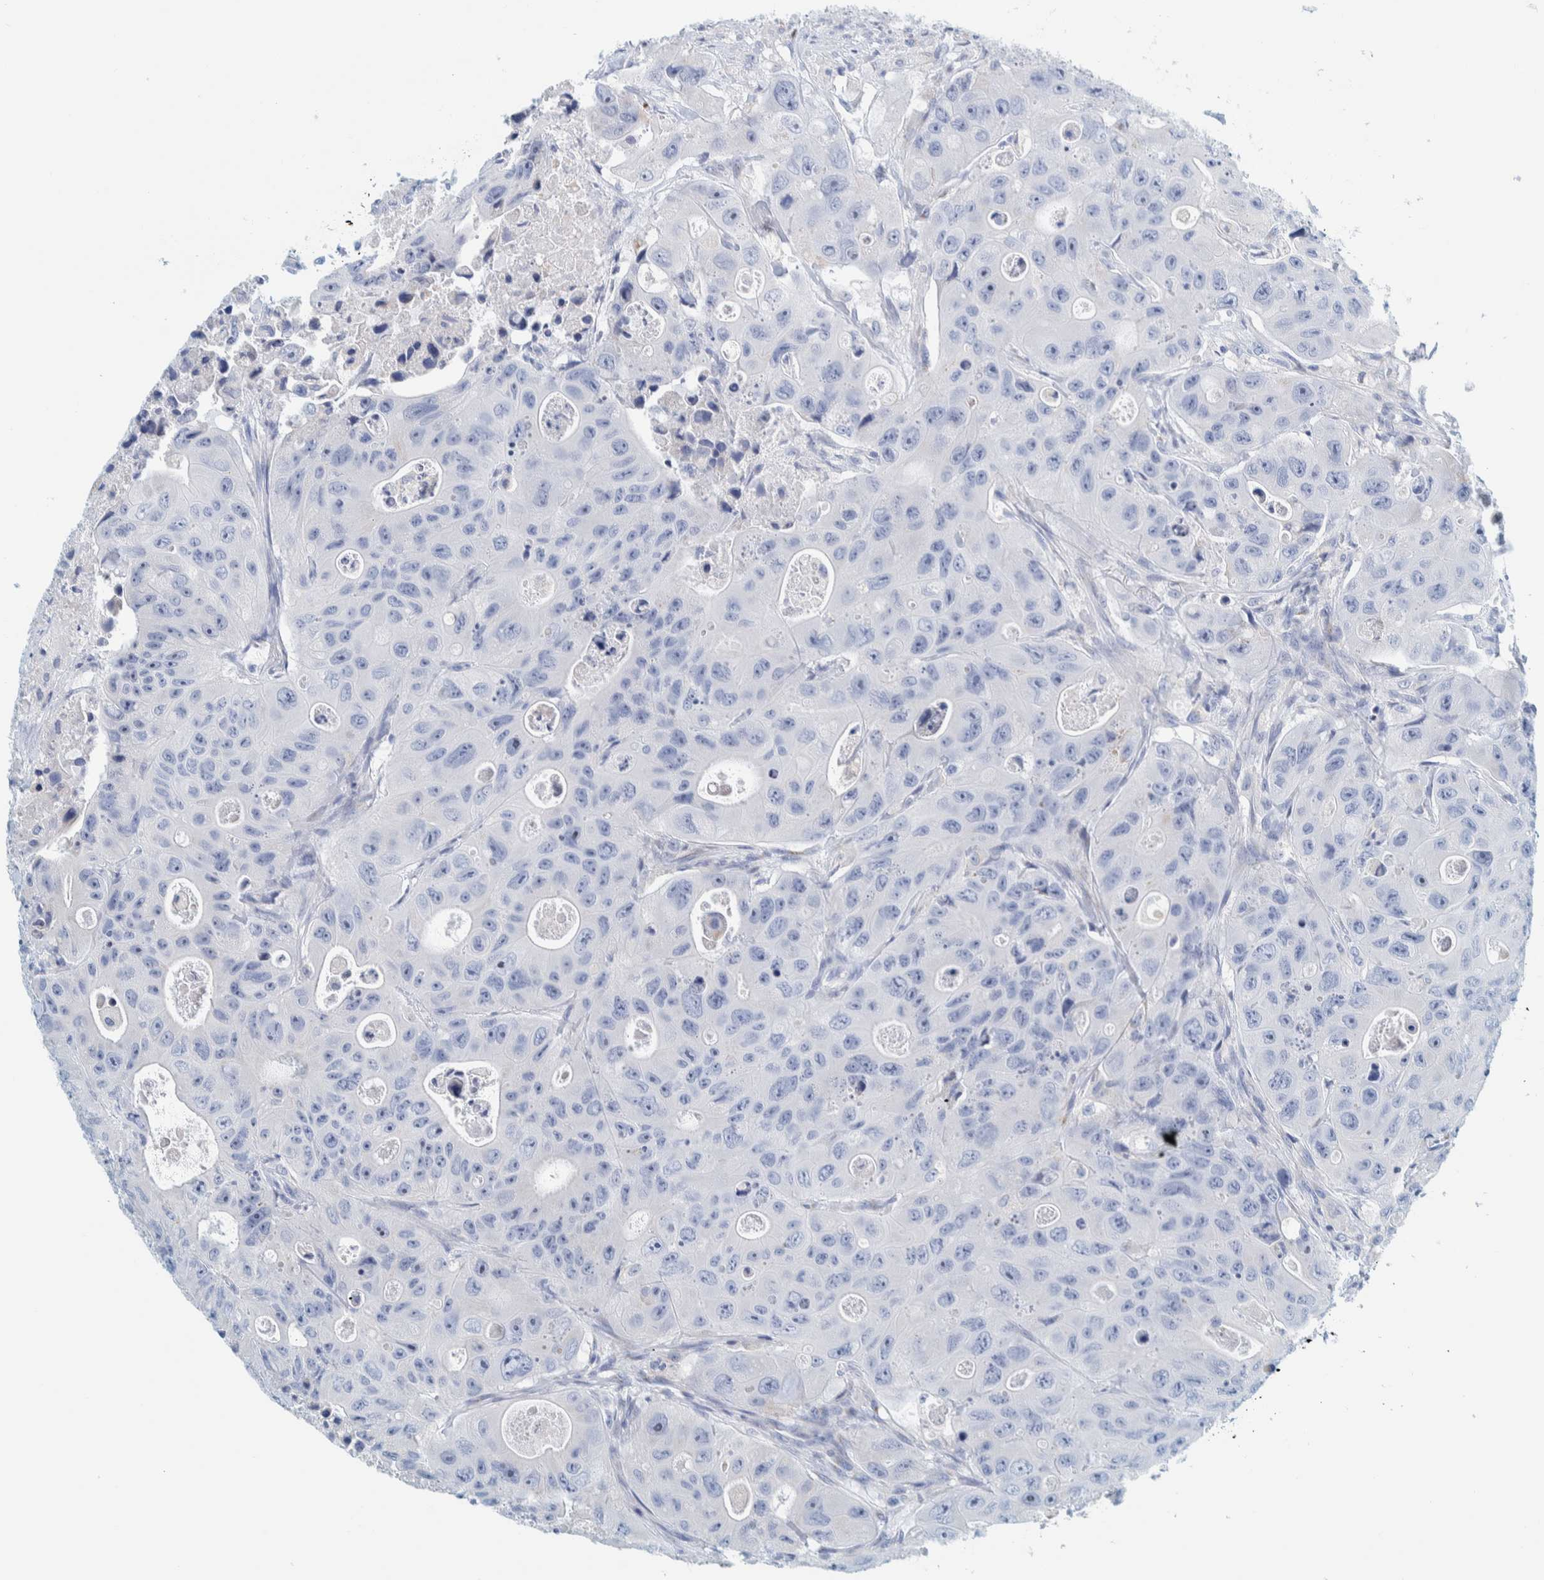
{"staining": {"intensity": "negative", "quantity": "none", "location": "none"}, "tissue": "colorectal cancer", "cell_type": "Tumor cells", "image_type": "cancer", "snomed": [{"axis": "morphology", "description": "Adenocarcinoma, NOS"}, {"axis": "topography", "description": "Colon"}], "caption": "The histopathology image displays no staining of tumor cells in colorectal cancer.", "gene": "MOG", "patient": {"sex": "female", "age": 46}}